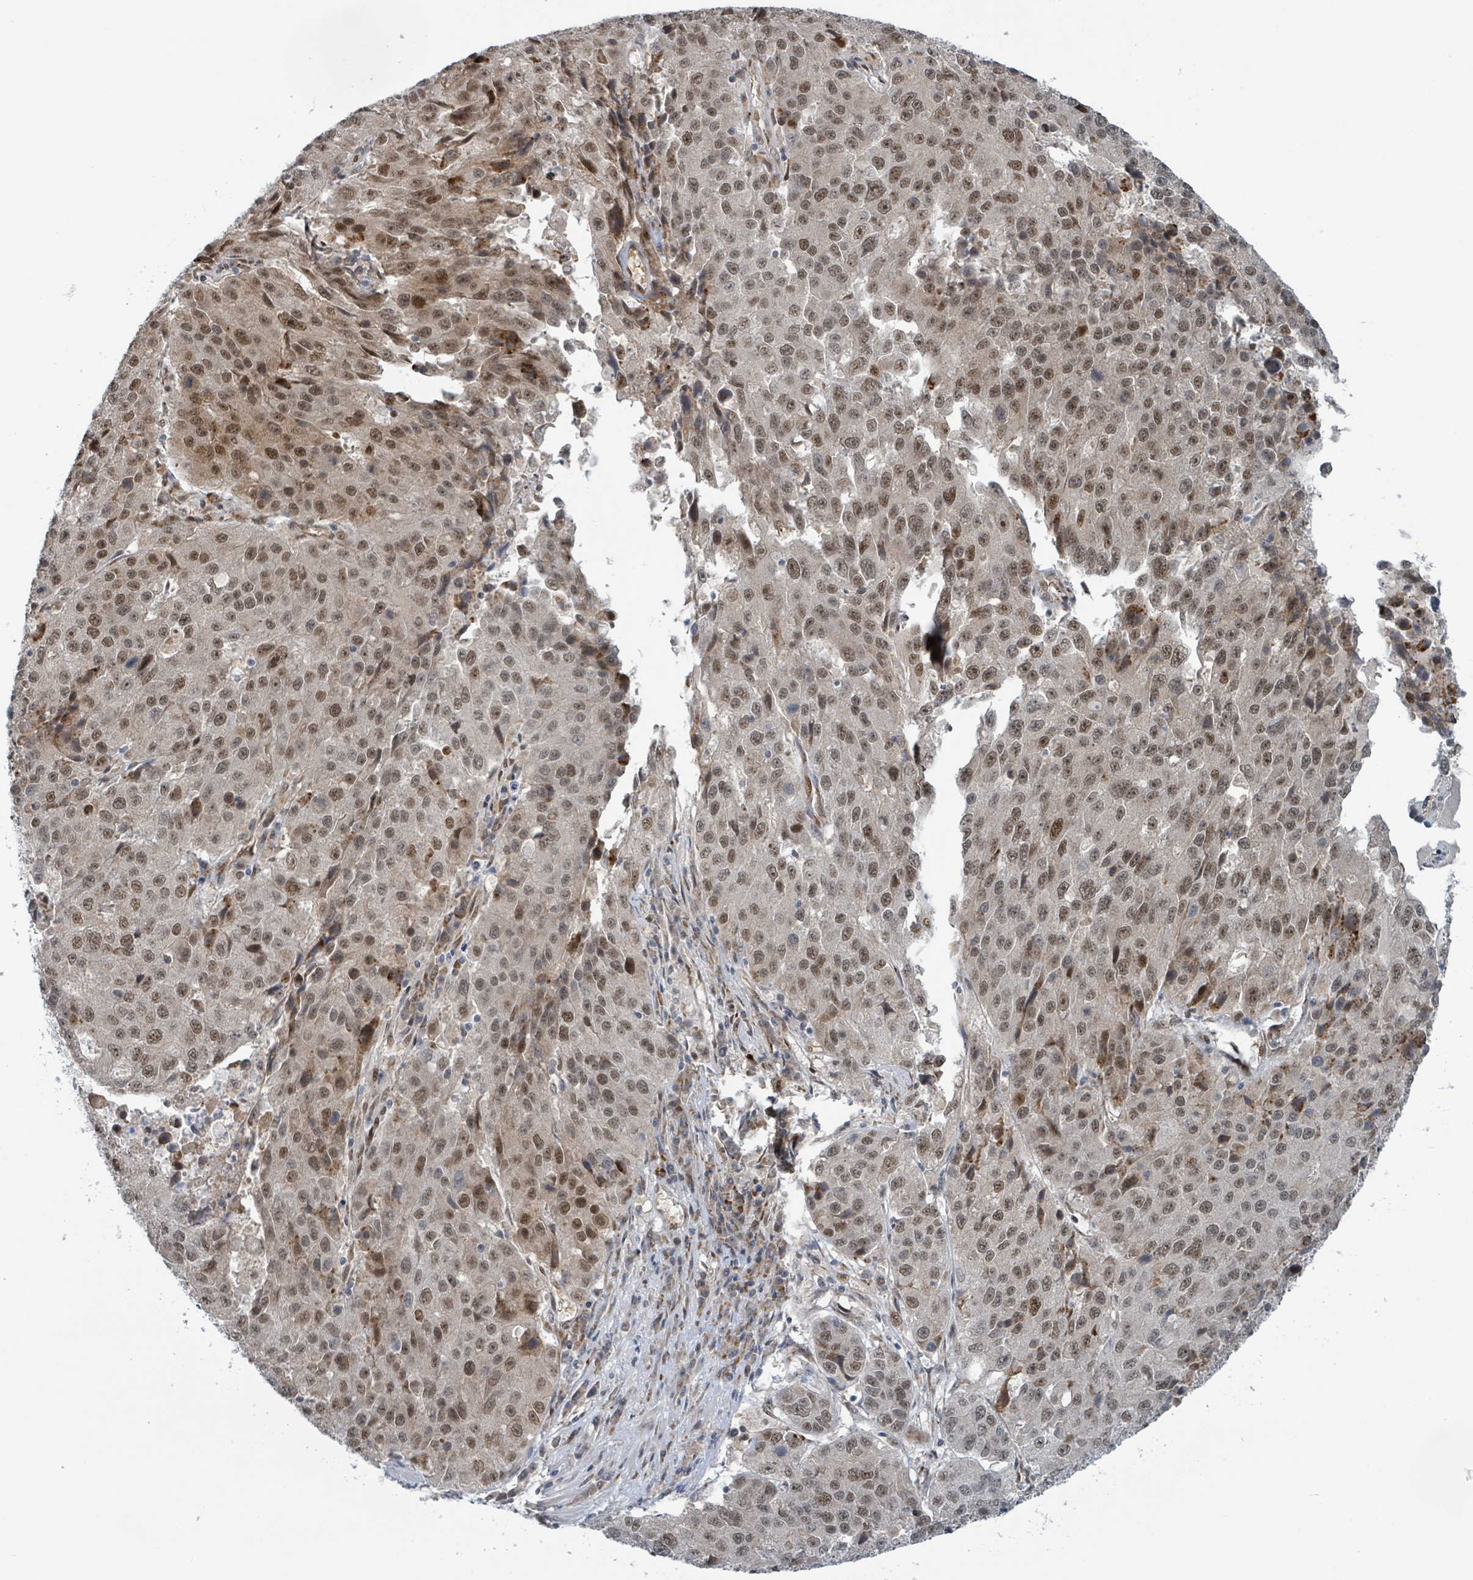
{"staining": {"intensity": "moderate", "quantity": ">75%", "location": "nuclear"}, "tissue": "stomach cancer", "cell_type": "Tumor cells", "image_type": "cancer", "snomed": [{"axis": "morphology", "description": "Adenocarcinoma, NOS"}, {"axis": "topography", "description": "Stomach"}], "caption": "Tumor cells reveal medium levels of moderate nuclear staining in about >75% of cells in stomach adenocarcinoma. The staining was performed using DAB (3,3'-diaminobenzidine), with brown indicating positive protein expression. Nuclei are stained blue with hematoxylin.", "gene": "KLF3", "patient": {"sex": "male", "age": 71}}